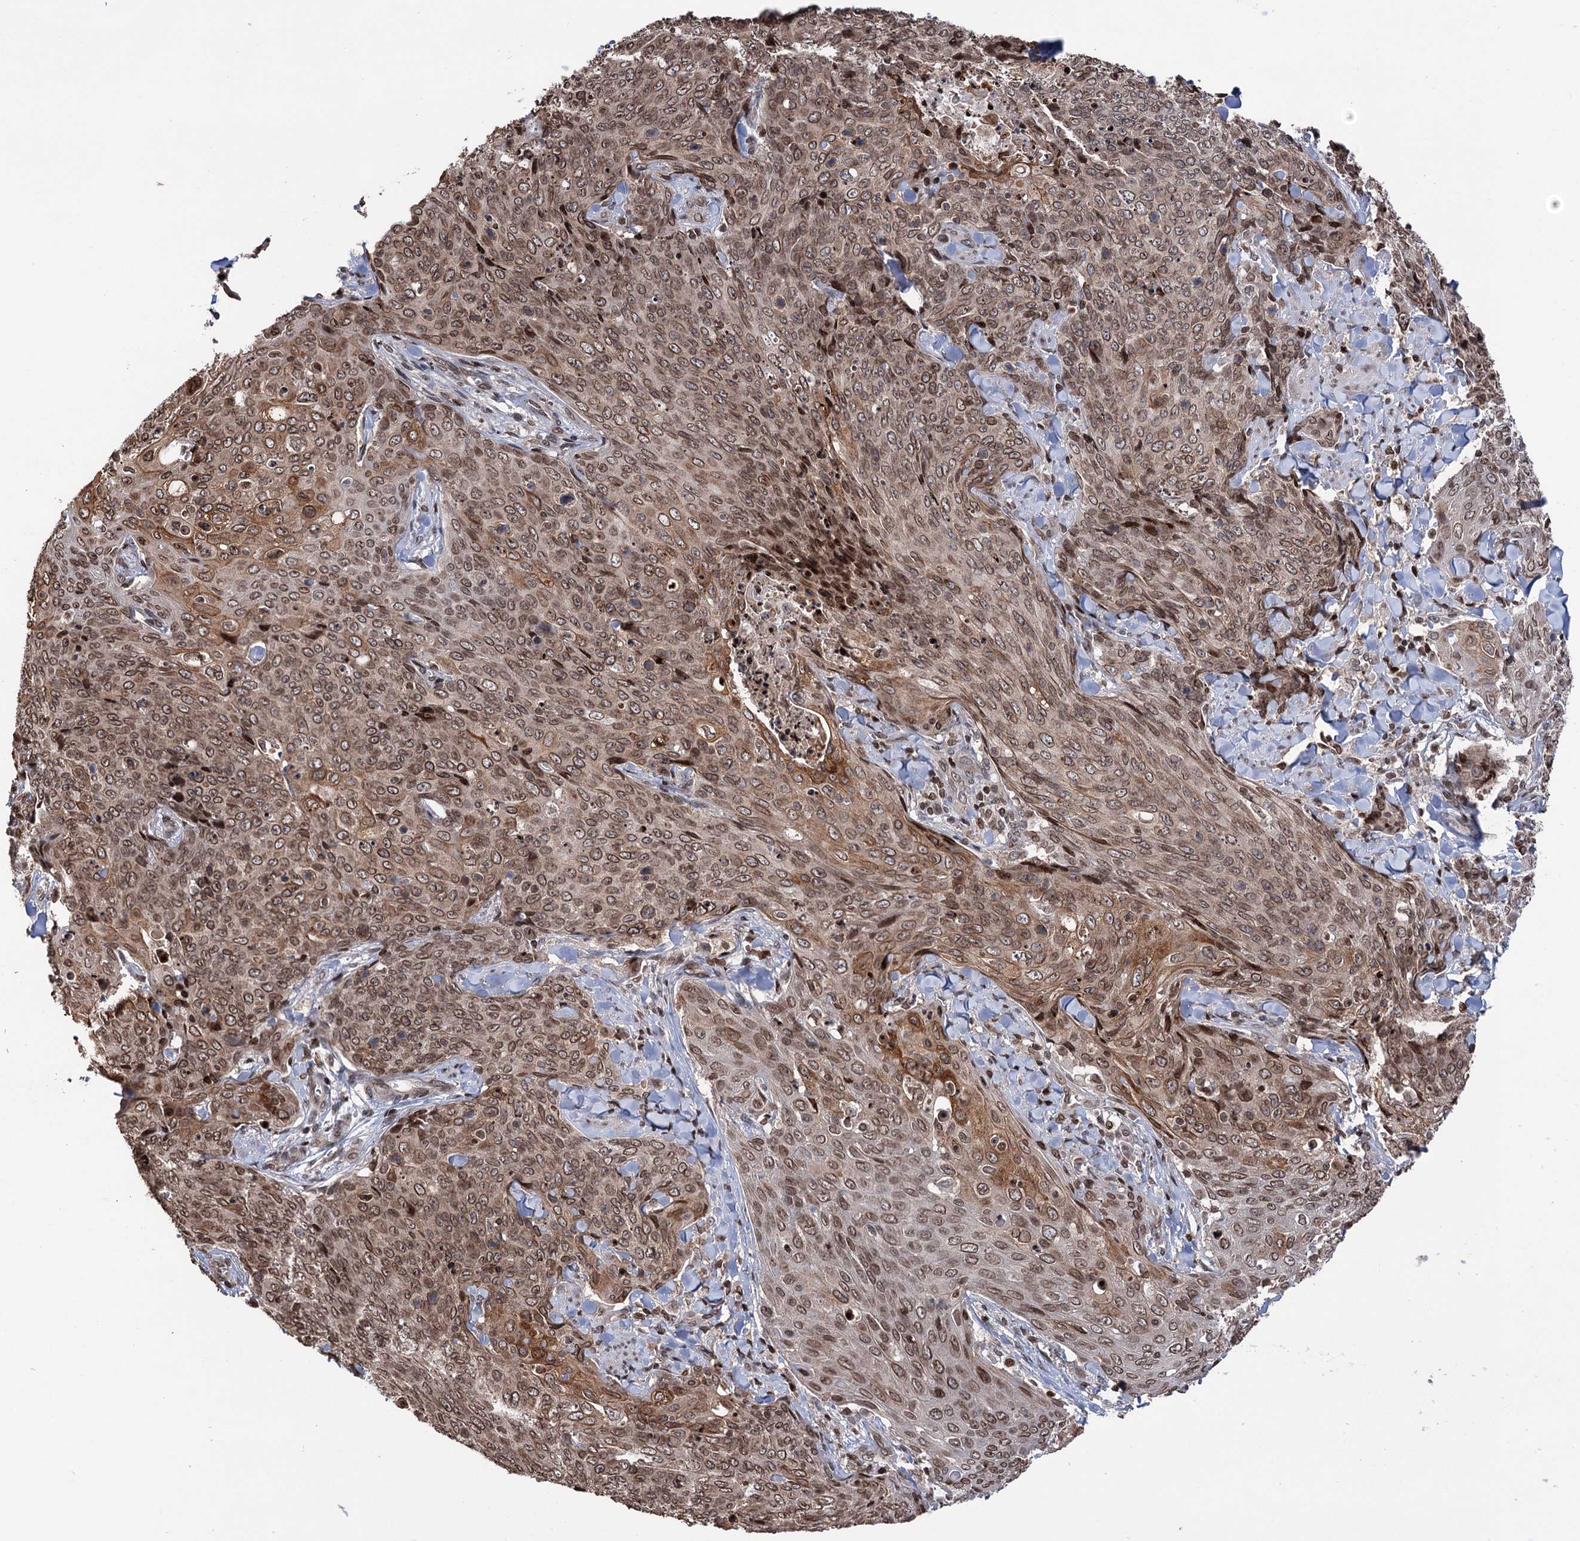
{"staining": {"intensity": "moderate", "quantity": ">75%", "location": "cytoplasmic/membranous,nuclear"}, "tissue": "skin cancer", "cell_type": "Tumor cells", "image_type": "cancer", "snomed": [{"axis": "morphology", "description": "Squamous cell carcinoma, NOS"}, {"axis": "topography", "description": "Skin"}, {"axis": "topography", "description": "Vulva"}], "caption": "A high-resolution histopathology image shows immunohistochemistry (IHC) staining of skin squamous cell carcinoma, which exhibits moderate cytoplasmic/membranous and nuclear expression in about >75% of tumor cells.", "gene": "CCDC77", "patient": {"sex": "female", "age": 85}}